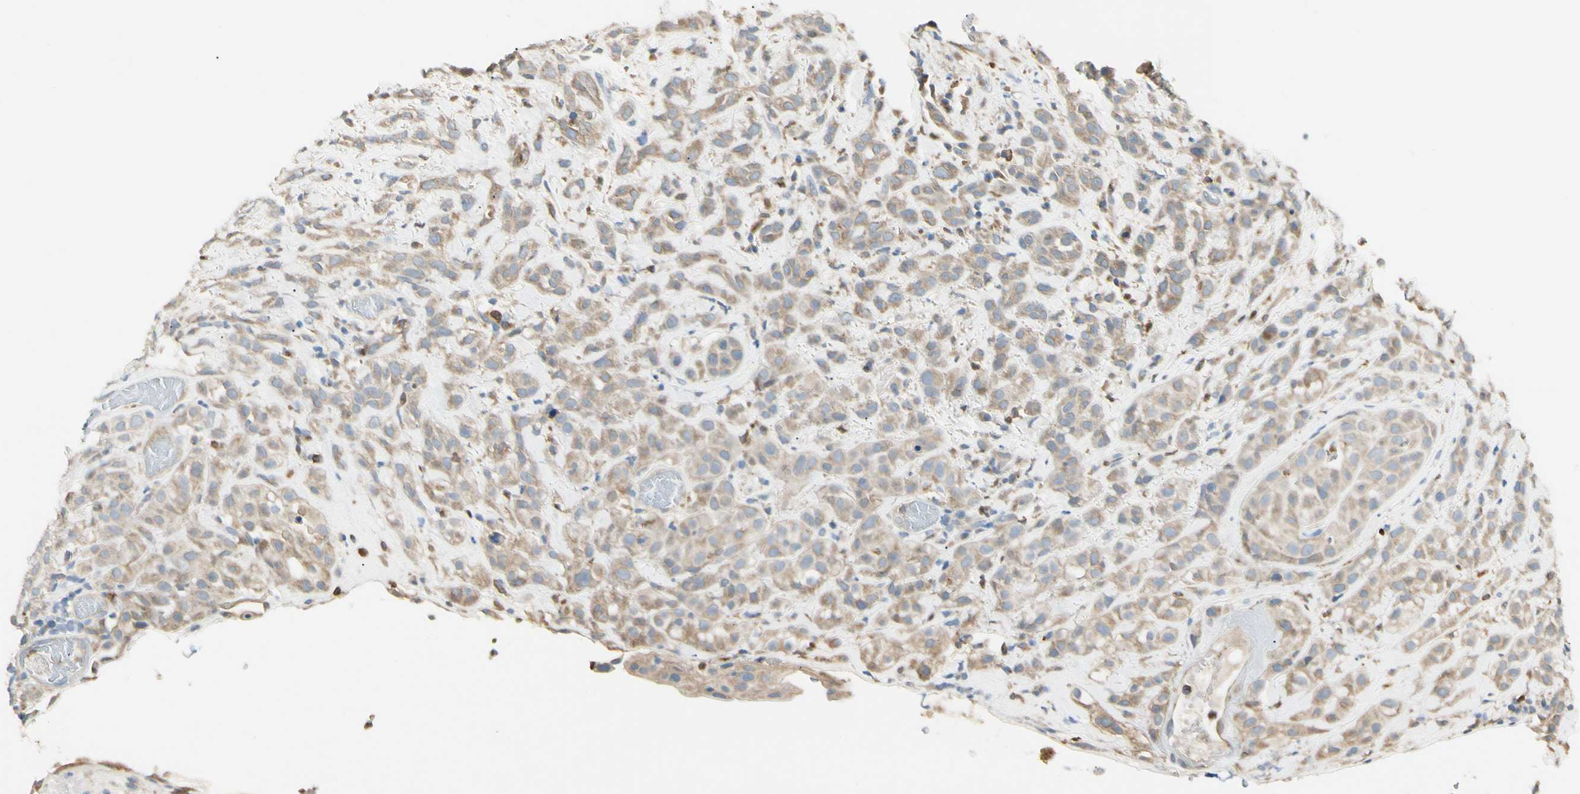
{"staining": {"intensity": "weak", "quantity": ">75%", "location": "cytoplasmic/membranous"}, "tissue": "head and neck cancer", "cell_type": "Tumor cells", "image_type": "cancer", "snomed": [{"axis": "morphology", "description": "Squamous cell carcinoma, NOS"}, {"axis": "topography", "description": "Head-Neck"}], "caption": "Tumor cells demonstrate low levels of weak cytoplasmic/membranous positivity in about >75% of cells in human head and neck squamous cell carcinoma.", "gene": "LPCAT2", "patient": {"sex": "male", "age": 62}}